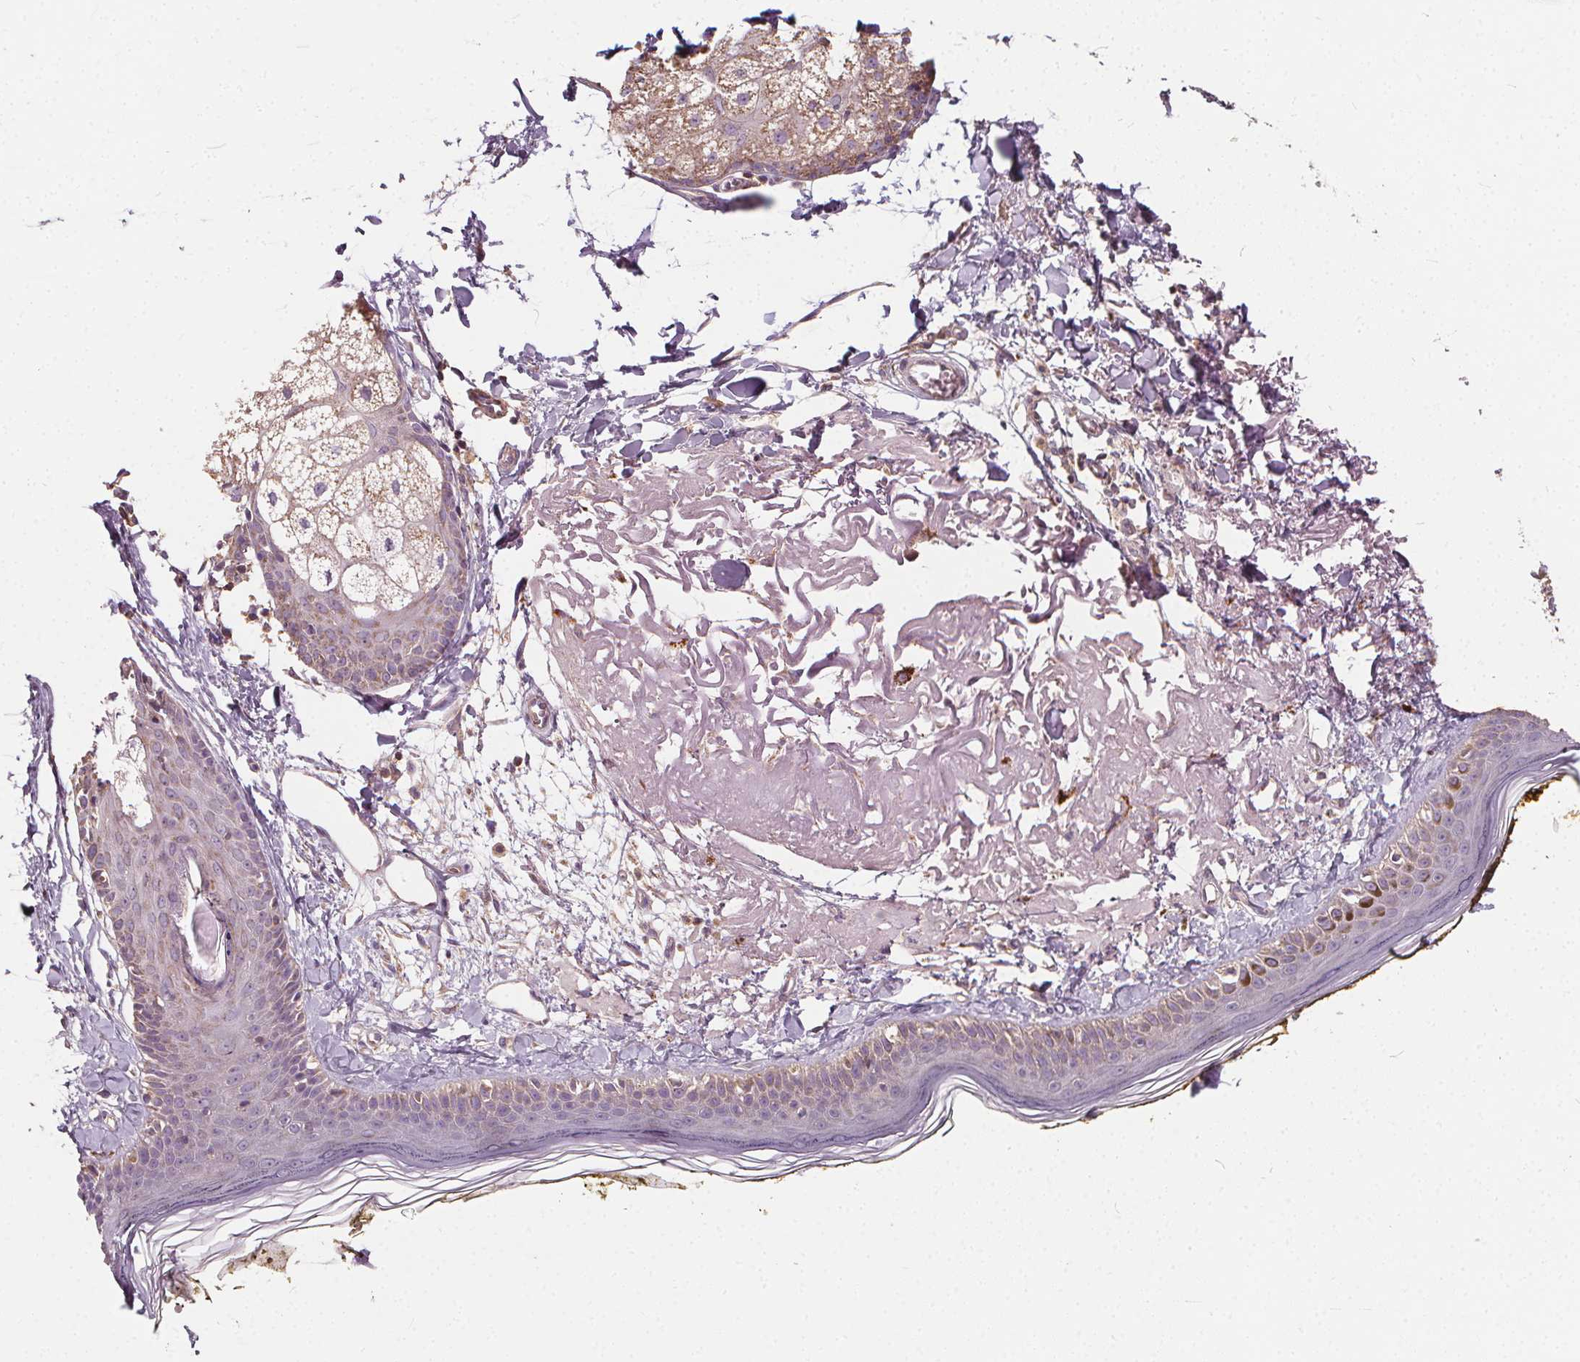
{"staining": {"intensity": "weak", "quantity": "<25%", "location": "cytoplasmic/membranous"}, "tissue": "skin", "cell_type": "Fibroblasts", "image_type": "normal", "snomed": [{"axis": "morphology", "description": "Normal tissue, NOS"}, {"axis": "topography", "description": "Skin"}], "caption": "Immunohistochemical staining of unremarkable human skin displays no significant expression in fibroblasts.", "gene": "ORAI2", "patient": {"sex": "male", "age": 76}}